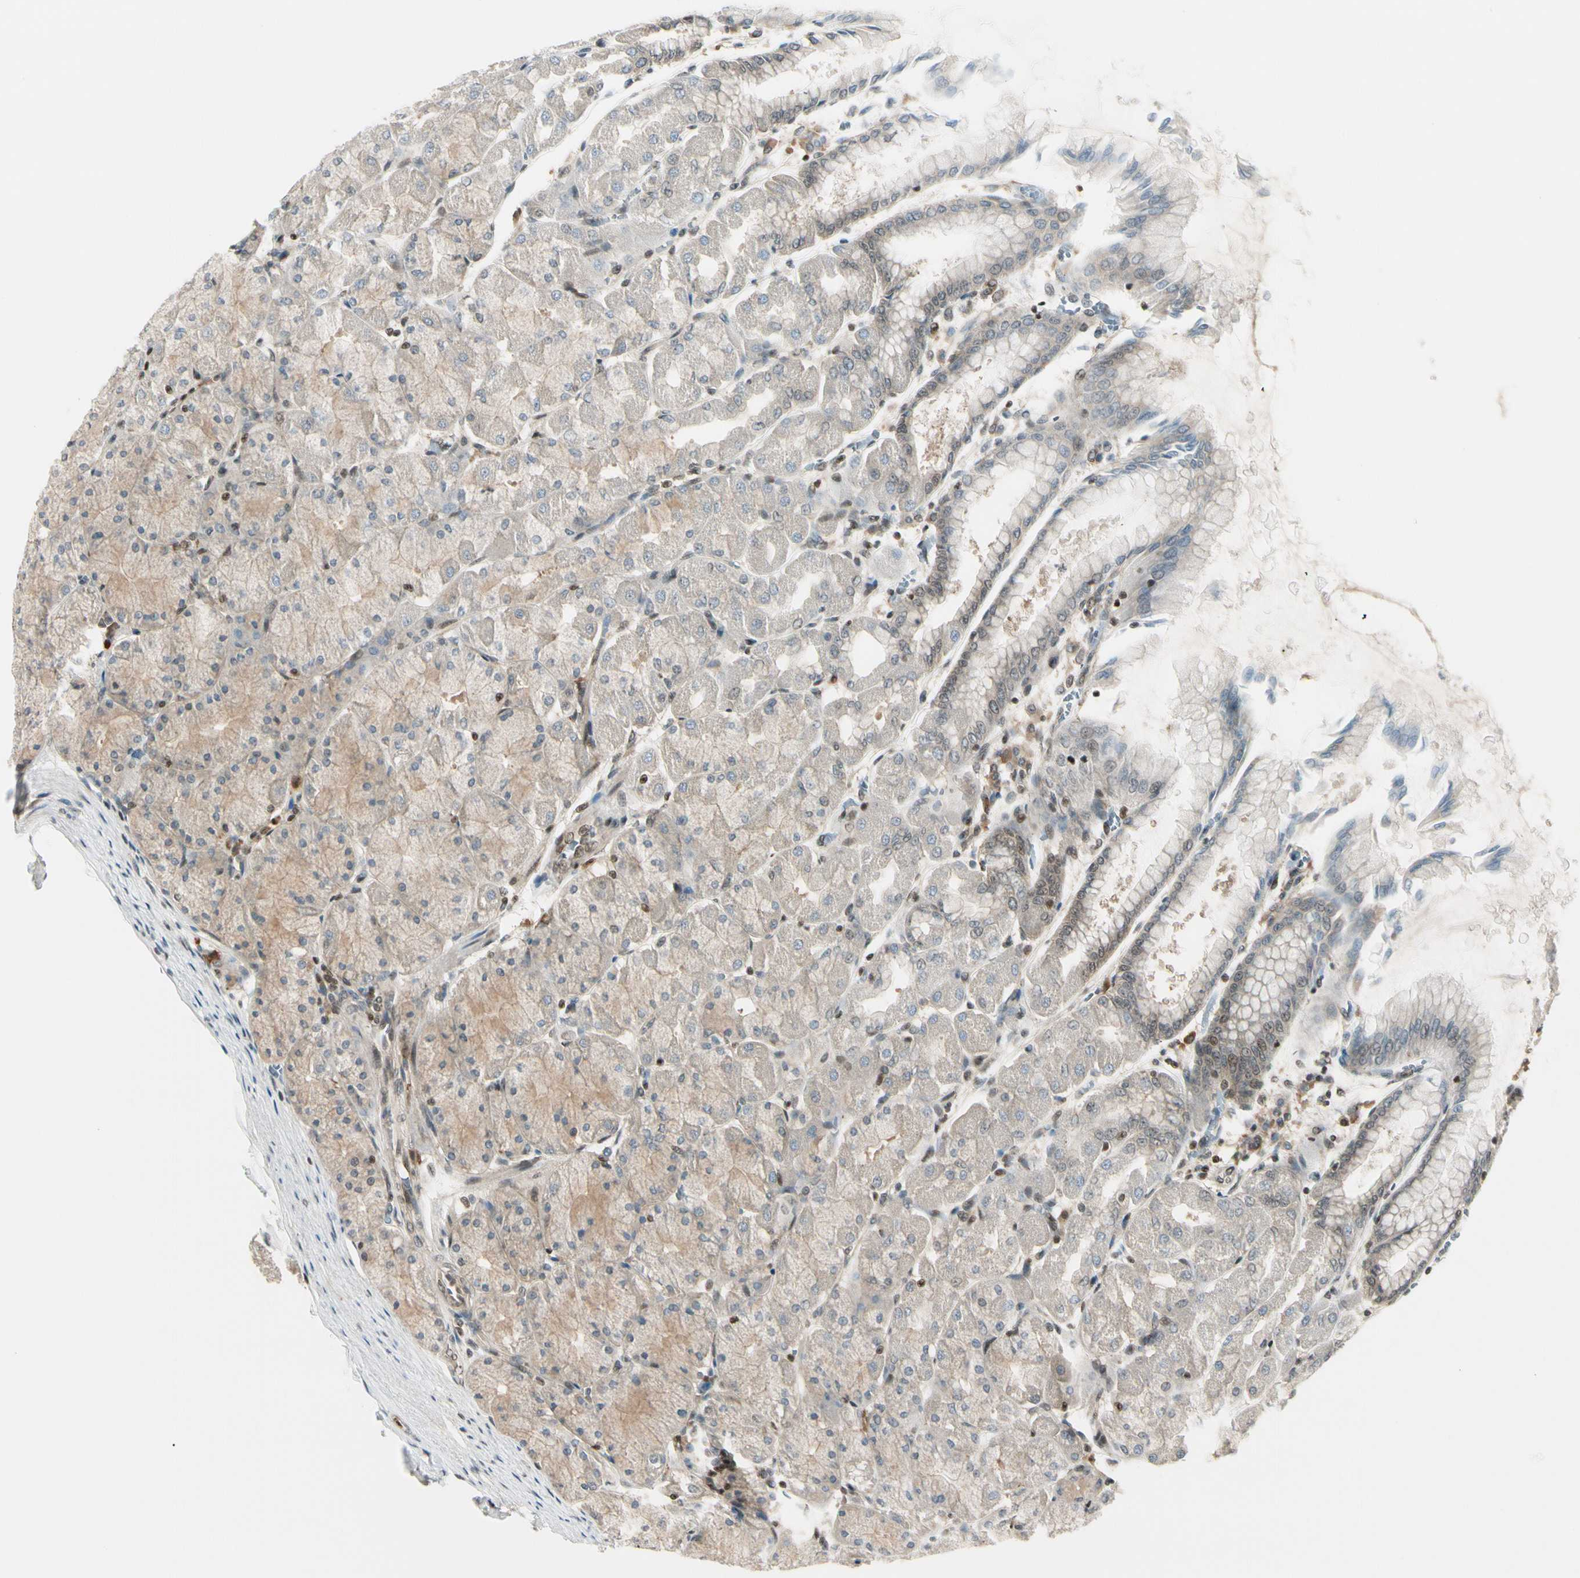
{"staining": {"intensity": "strong", "quantity": "25%-75%", "location": "cytoplasmic/membranous,nuclear"}, "tissue": "stomach", "cell_type": "Glandular cells", "image_type": "normal", "snomed": [{"axis": "morphology", "description": "Normal tissue, NOS"}, {"axis": "topography", "description": "Stomach, upper"}], "caption": "Benign stomach demonstrates strong cytoplasmic/membranous,nuclear expression in approximately 25%-75% of glandular cells.", "gene": "DAXX", "patient": {"sex": "female", "age": 56}}